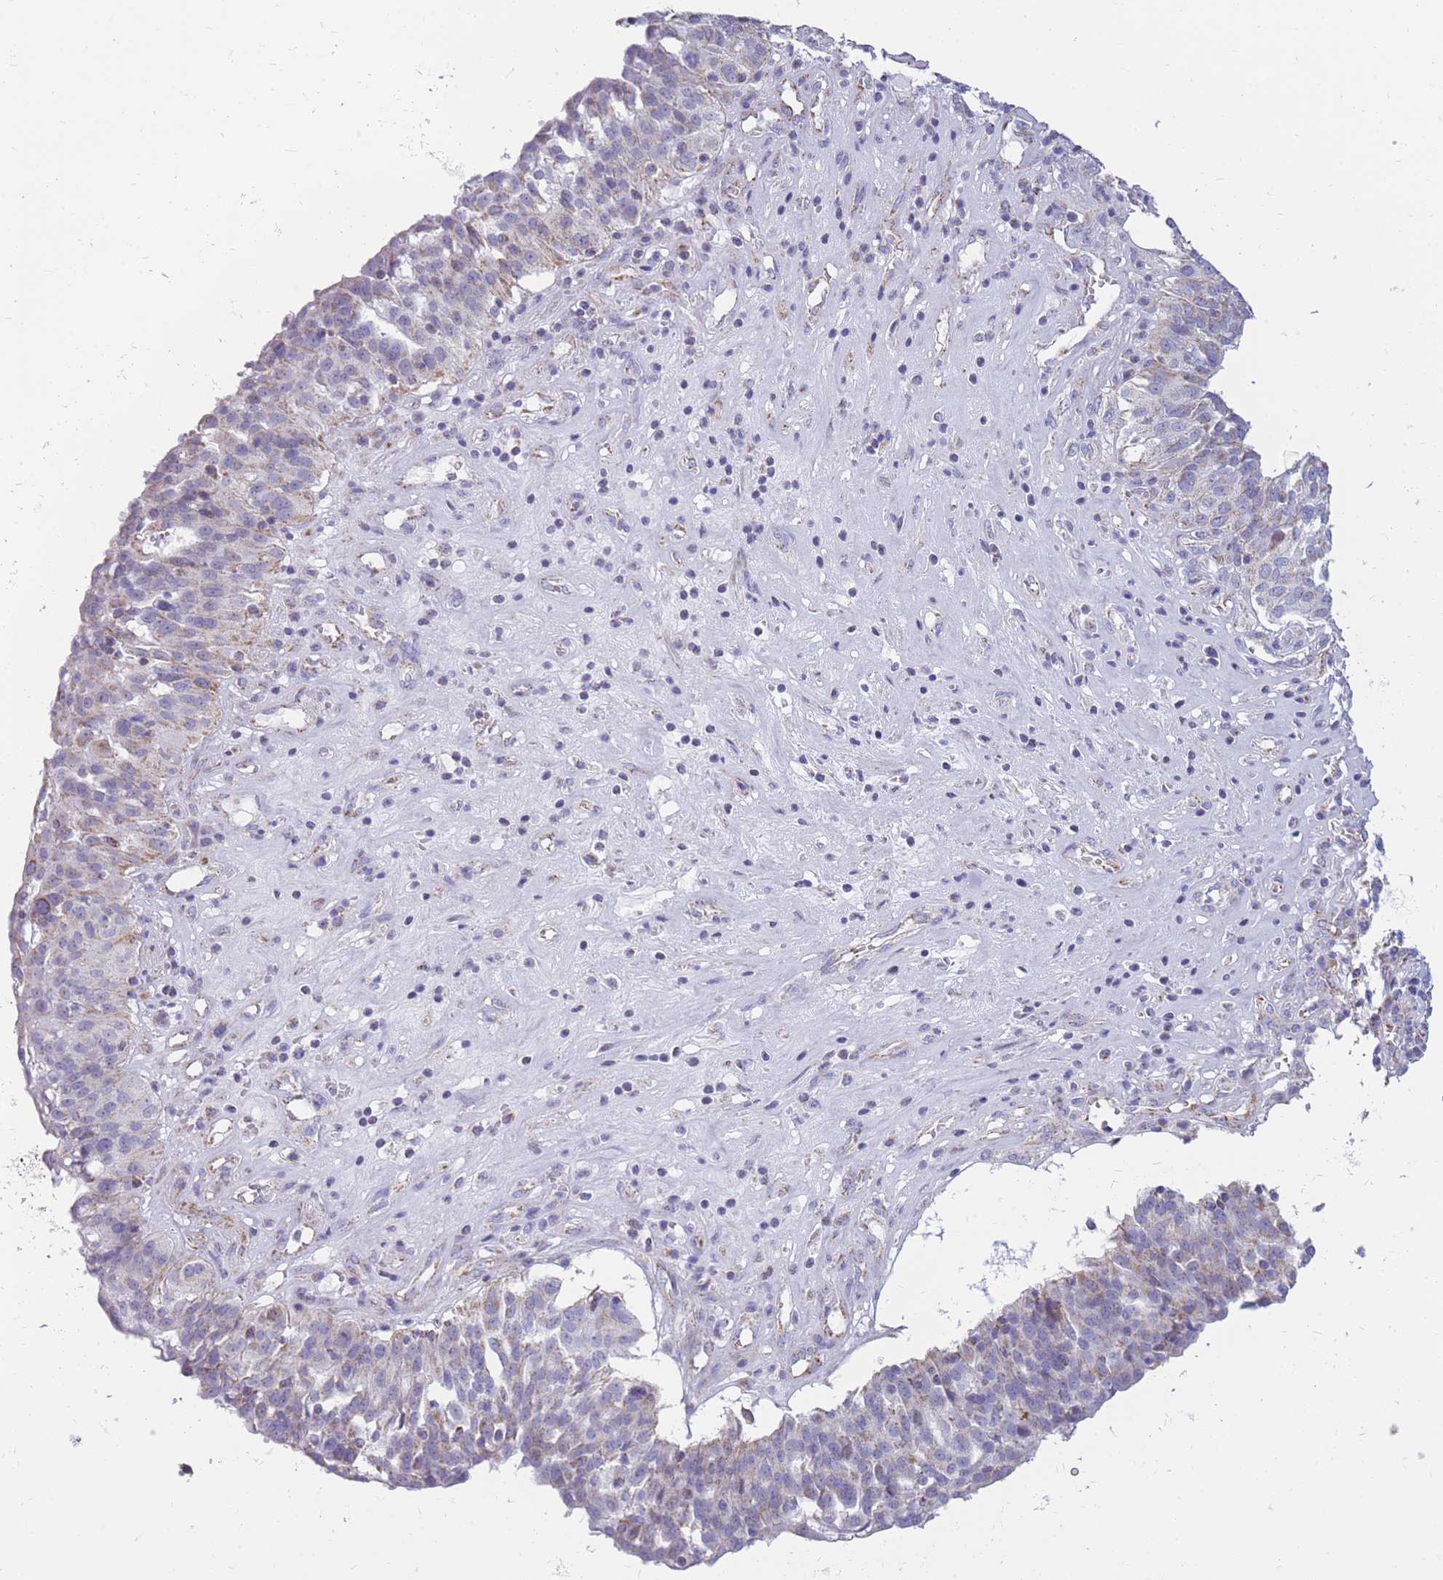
{"staining": {"intensity": "moderate", "quantity": "<25%", "location": "cytoplasmic/membranous"}, "tissue": "ovarian cancer", "cell_type": "Tumor cells", "image_type": "cancer", "snomed": [{"axis": "morphology", "description": "Cystadenocarcinoma, serous, NOS"}, {"axis": "topography", "description": "Ovary"}], "caption": "Tumor cells display low levels of moderate cytoplasmic/membranous positivity in approximately <25% of cells in ovarian serous cystadenocarcinoma.", "gene": "PCSK1", "patient": {"sex": "female", "age": 59}}